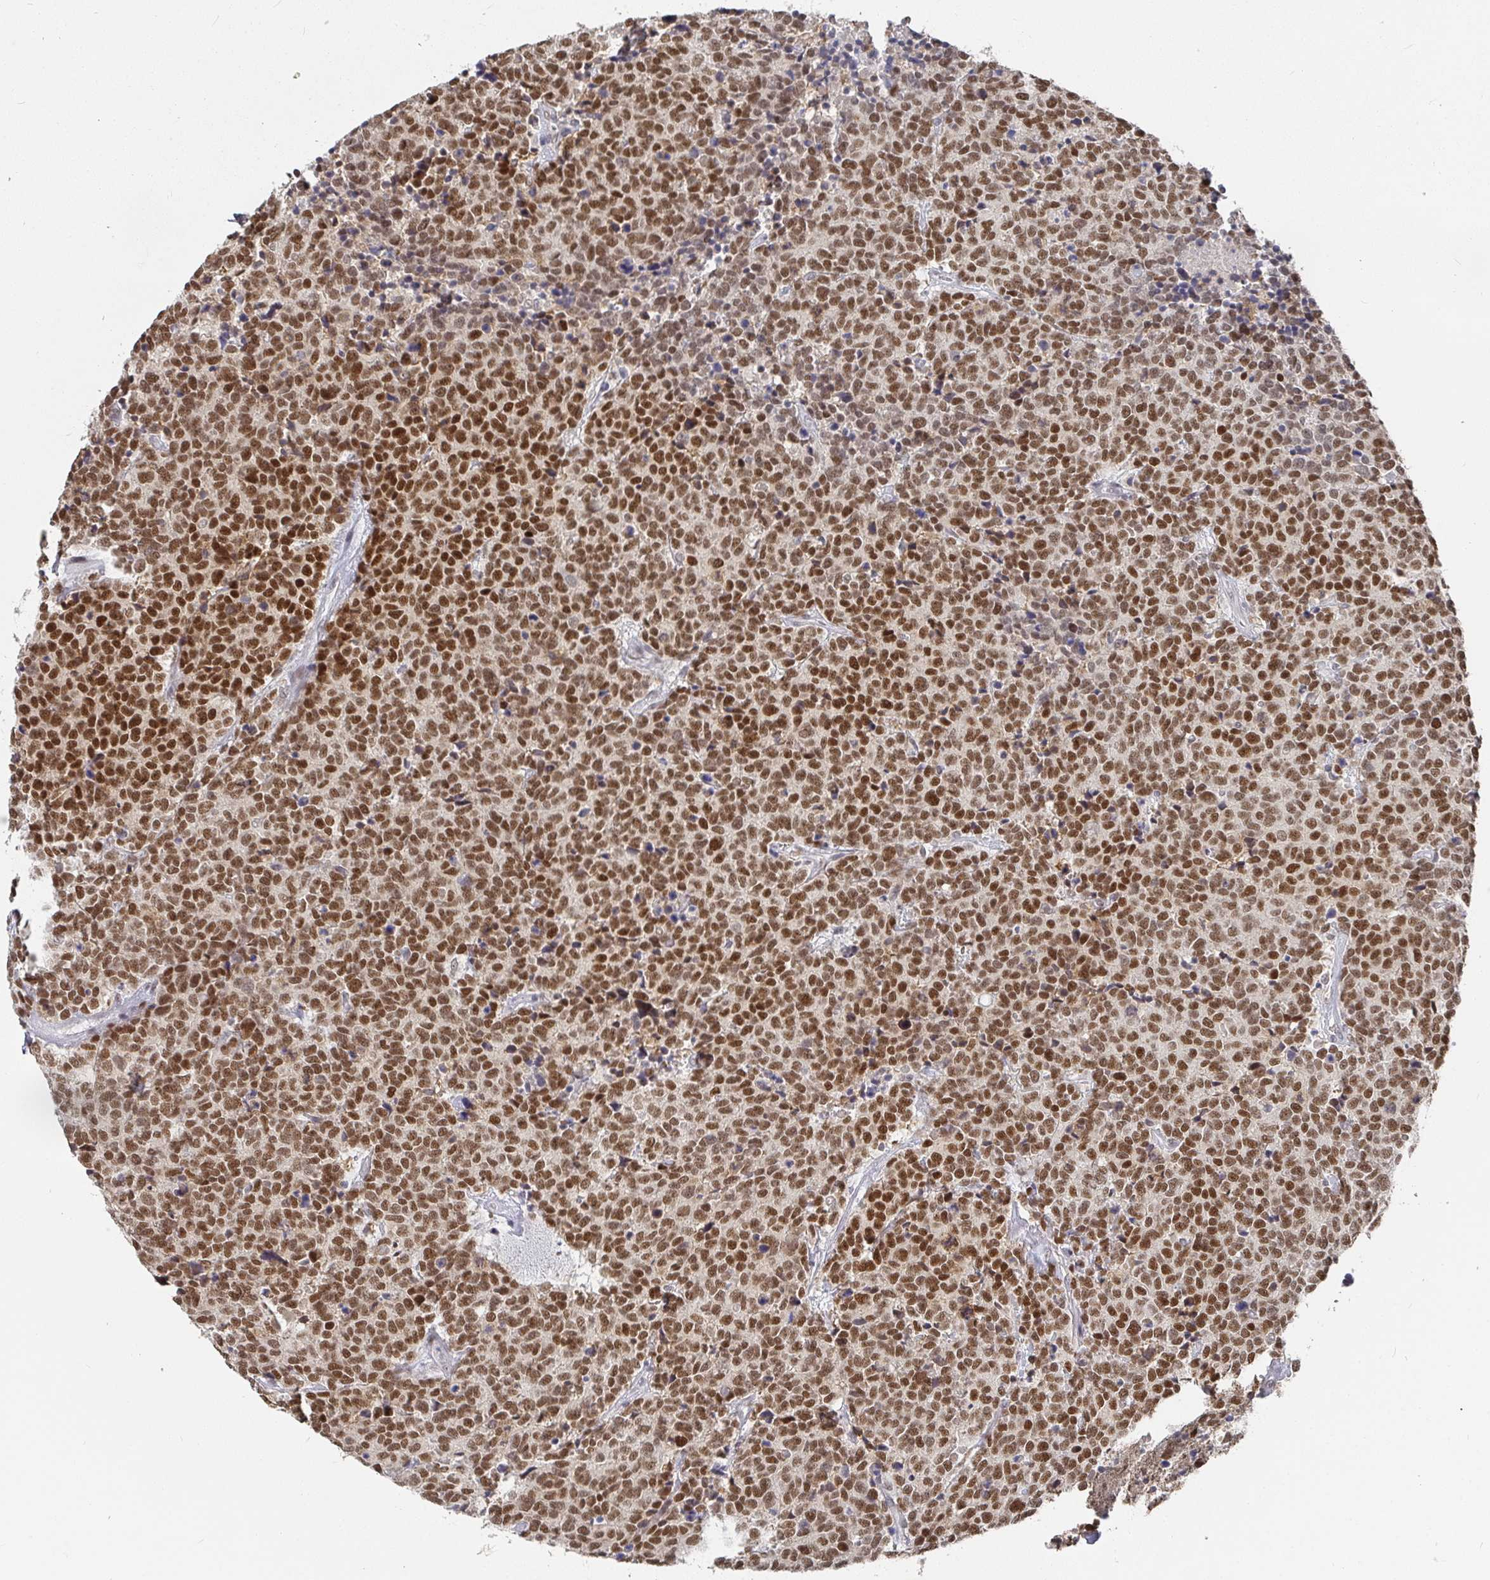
{"staining": {"intensity": "strong", "quantity": ">75%", "location": "nuclear"}, "tissue": "carcinoid", "cell_type": "Tumor cells", "image_type": "cancer", "snomed": [{"axis": "morphology", "description": "Carcinoid, malignant, NOS"}, {"axis": "topography", "description": "Skin"}], "caption": "An IHC image of neoplastic tissue is shown. Protein staining in brown highlights strong nuclear positivity in carcinoid within tumor cells.", "gene": "RCOR1", "patient": {"sex": "female", "age": 79}}